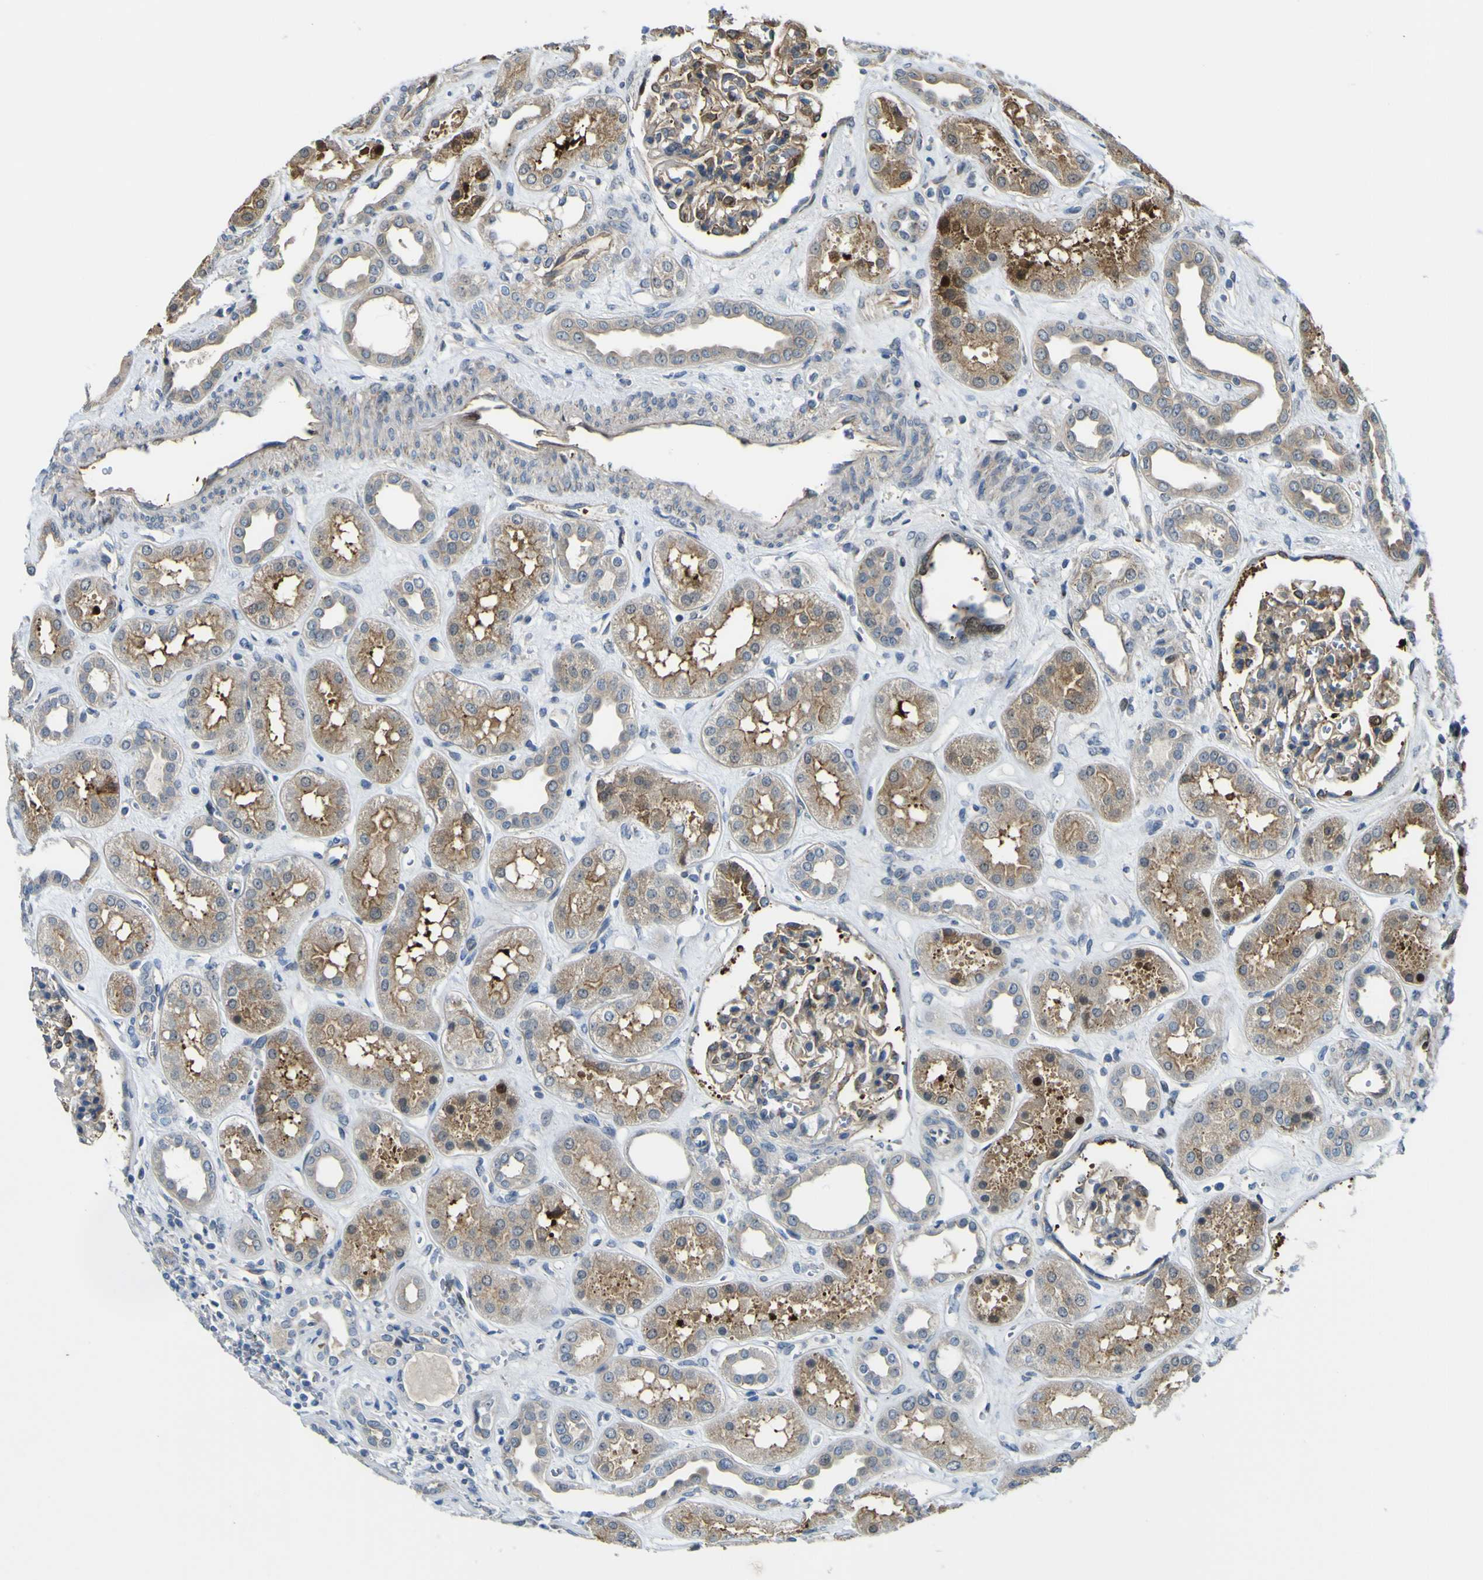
{"staining": {"intensity": "strong", "quantity": "<25%", "location": "cytoplasmic/membranous"}, "tissue": "kidney", "cell_type": "Cells in glomeruli", "image_type": "normal", "snomed": [{"axis": "morphology", "description": "Normal tissue, NOS"}, {"axis": "topography", "description": "Kidney"}], "caption": "Strong cytoplasmic/membranous positivity is present in approximately <25% of cells in glomeruli in unremarkable kidney.", "gene": "KDM7A", "patient": {"sex": "male", "age": 59}}